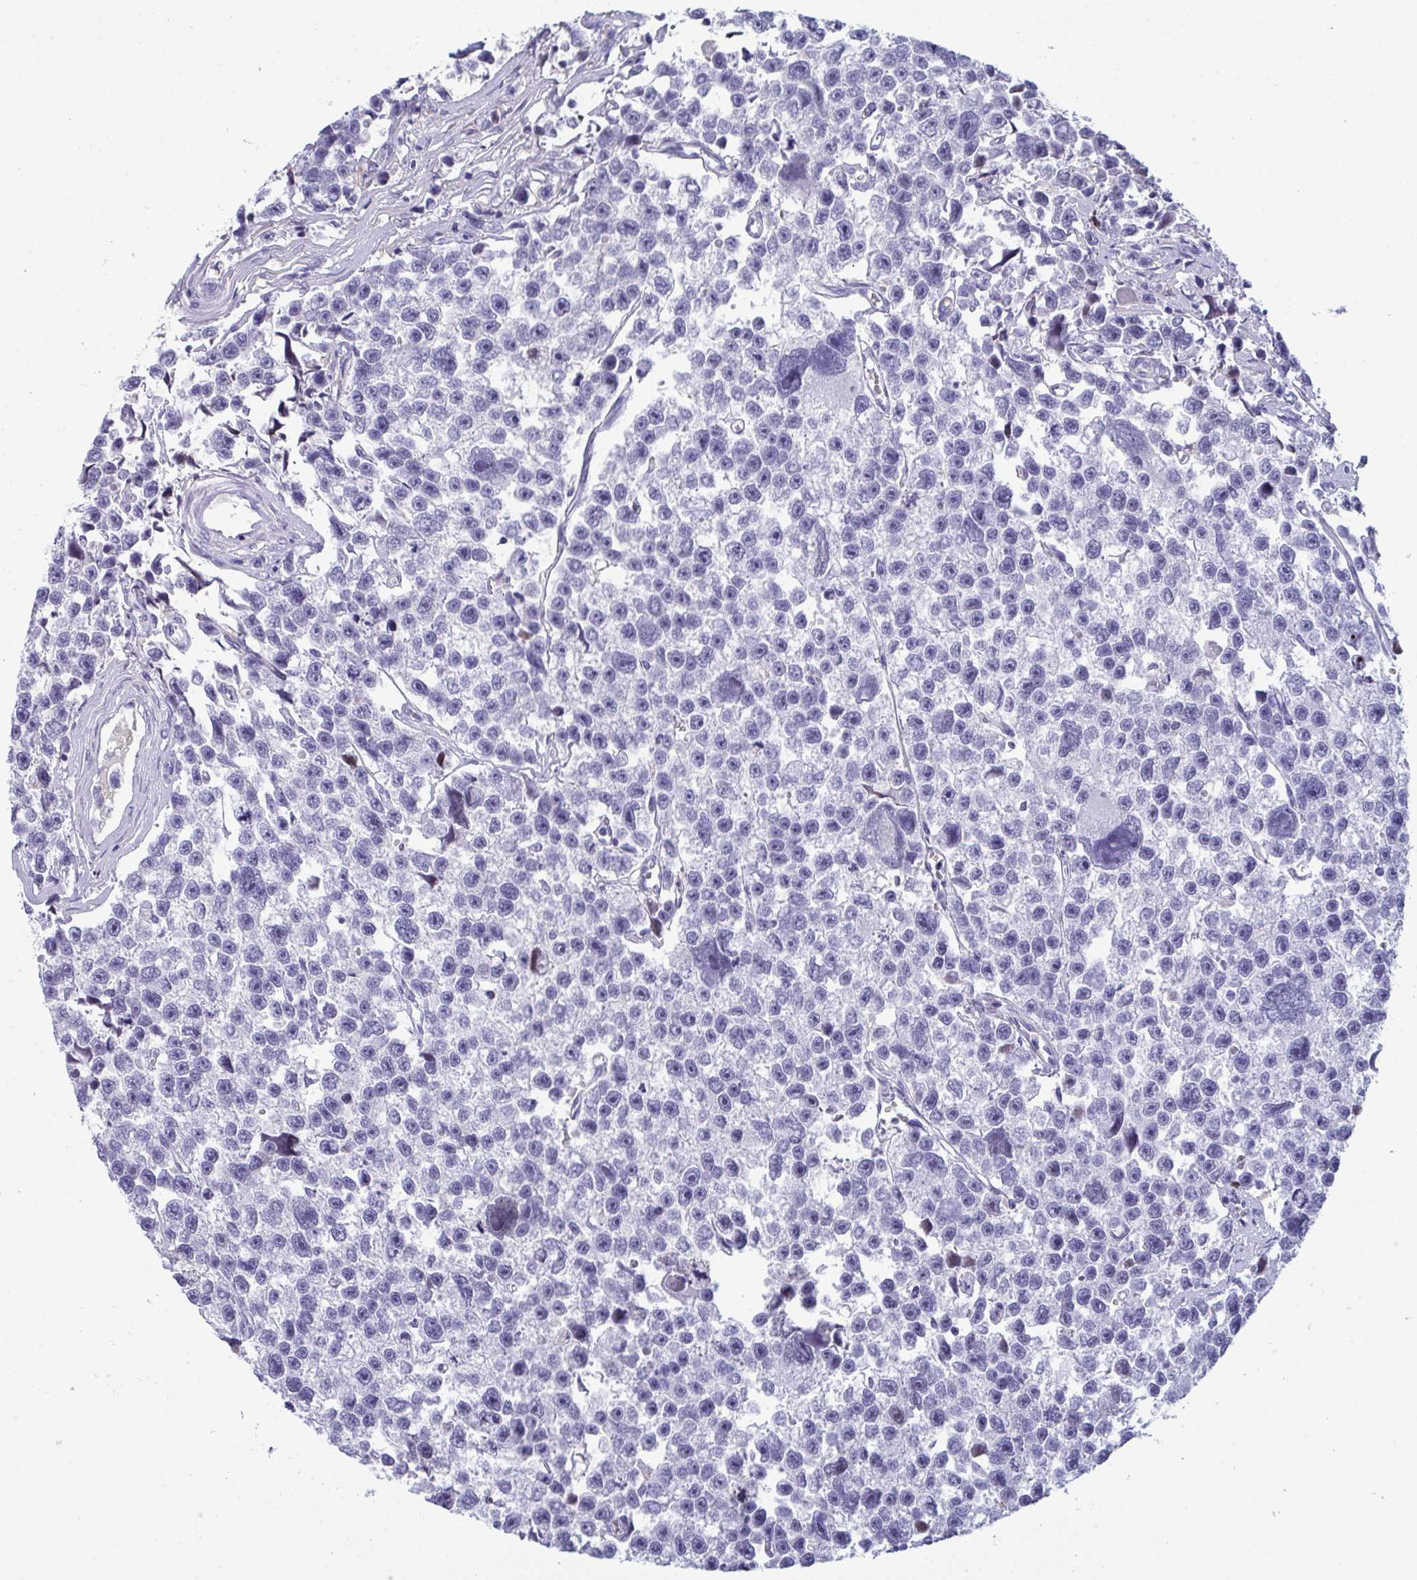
{"staining": {"intensity": "negative", "quantity": "none", "location": "none"}, "tissue": "testis cancer", "cell_type": "Tumor cells", "image_type": "cancer", "snomed": [{"axis": "morphology", "description": "Seminoma, NOS"}, {"axis": "topography", "description": "Testis"}], "caption": "High magnification brightfield microscopy of seminoma (testis) stained with DAB (brown) and counterstained with hematoxylin (blue): tumor cells show no significant staining. (DAB (3,3'-diaminobenzidine) IHC visualized using brightfield microscopy, high magnification).", "gene": "MS4A14", "patient": {"sex": "male", "age": 26}}